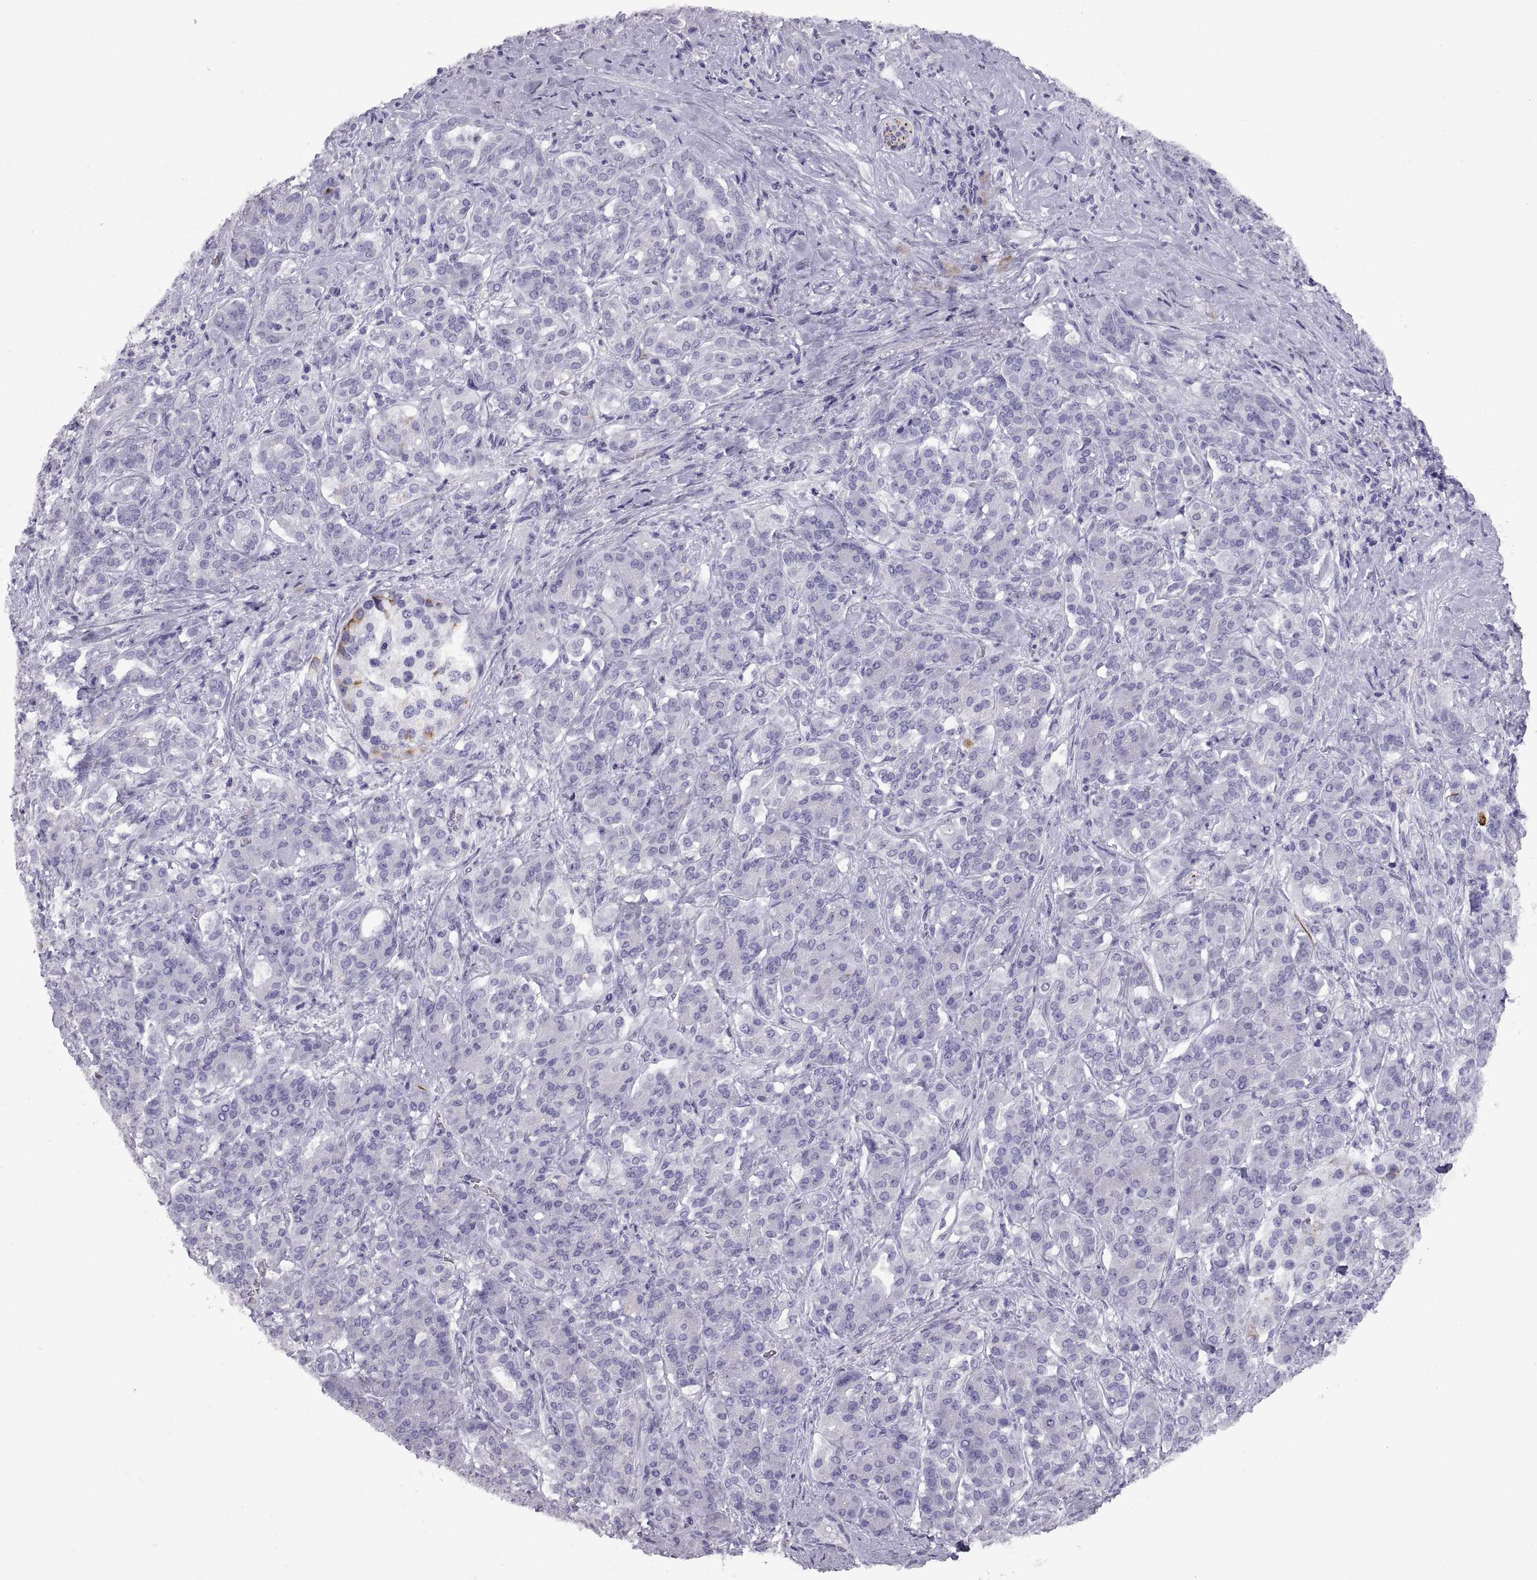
{"staining": {"intensity": "negative", "quantity": "none", "location": "none"}, "tissue": "pancreatic cancer", "cell_type": "Tumor cells", "image_type": "cancer", "snomed": [{"axis": "morphology", "description": "Normal tissue, NOS"}, {"axis": "morphology", "description": "Inflammation, NOS"}, {"axis": "morphology", "description": "Adenocarcinoma, NOS"}, {"axis": "topography", "description": "Pancreas"}], "caption": "Immunohistochemistry (IHC) photomicrograph of neoplastic tissue: pancreatic cancer stained with DAB demonstrates no significant protein staining in tumor cells.", "gene": "RGS20", "patient": {"sex": "male", "age": 57}}